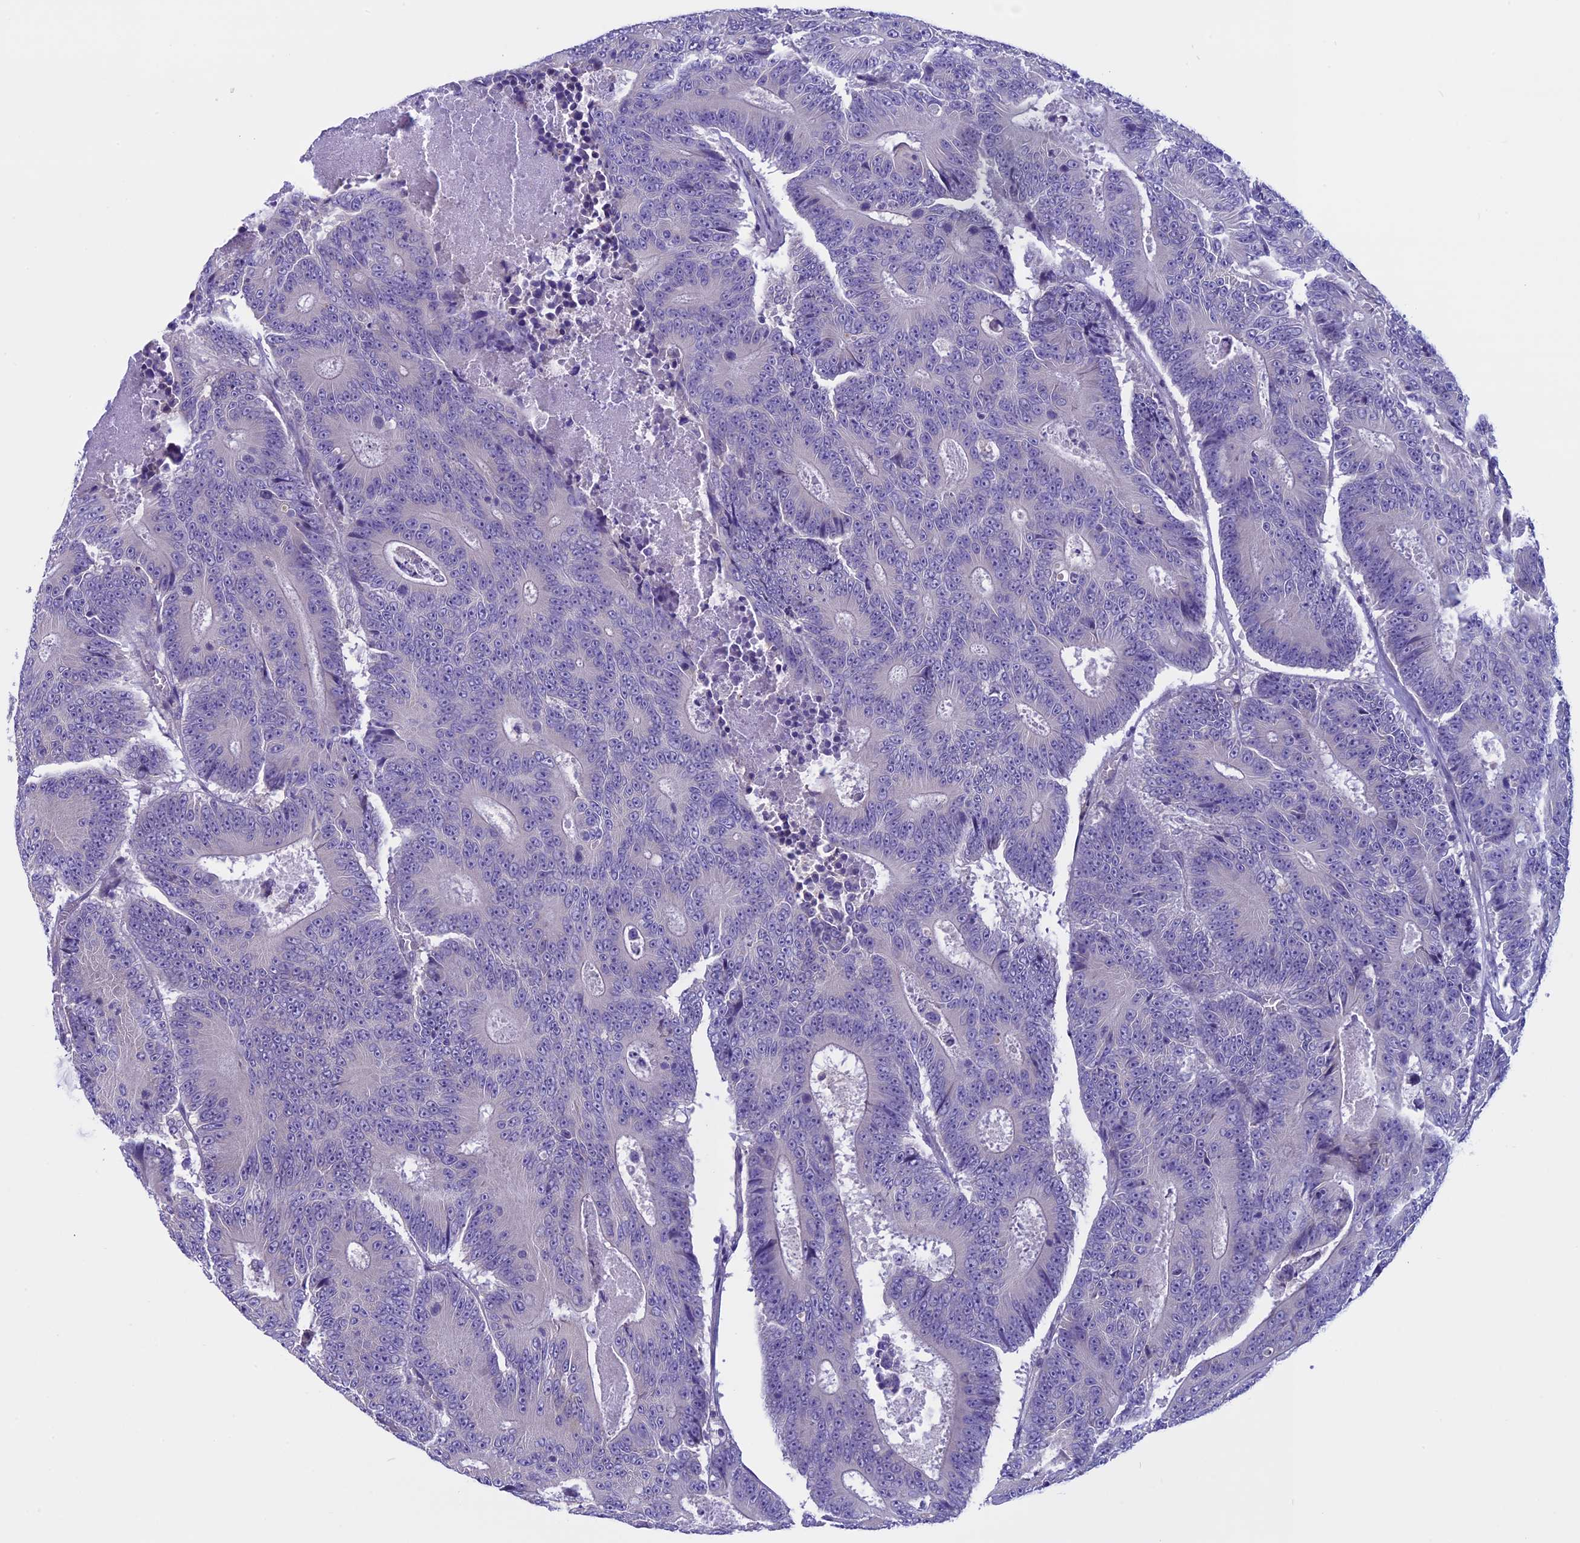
{"staining": {"intensity": "negative", "quantity": "none", "location": "none"}, "tissue": "colorectal cancer", "cell_type": "Tumor cells", "image_type": "cancer", "snomed": [{"axis": "morphology", "description": "Adenocarcinoma, NOS"}, {"axis": "topography", "description": "Colon"}], "caption": "Colorectal adenocarcinoma was stained to show a protein in brown. There is no significant positivity in tumor cells. (IHC, brightfield microscopy, high magnification).", "gene": "DCTN5", "patient": {"sex": "male", "age": 83}}